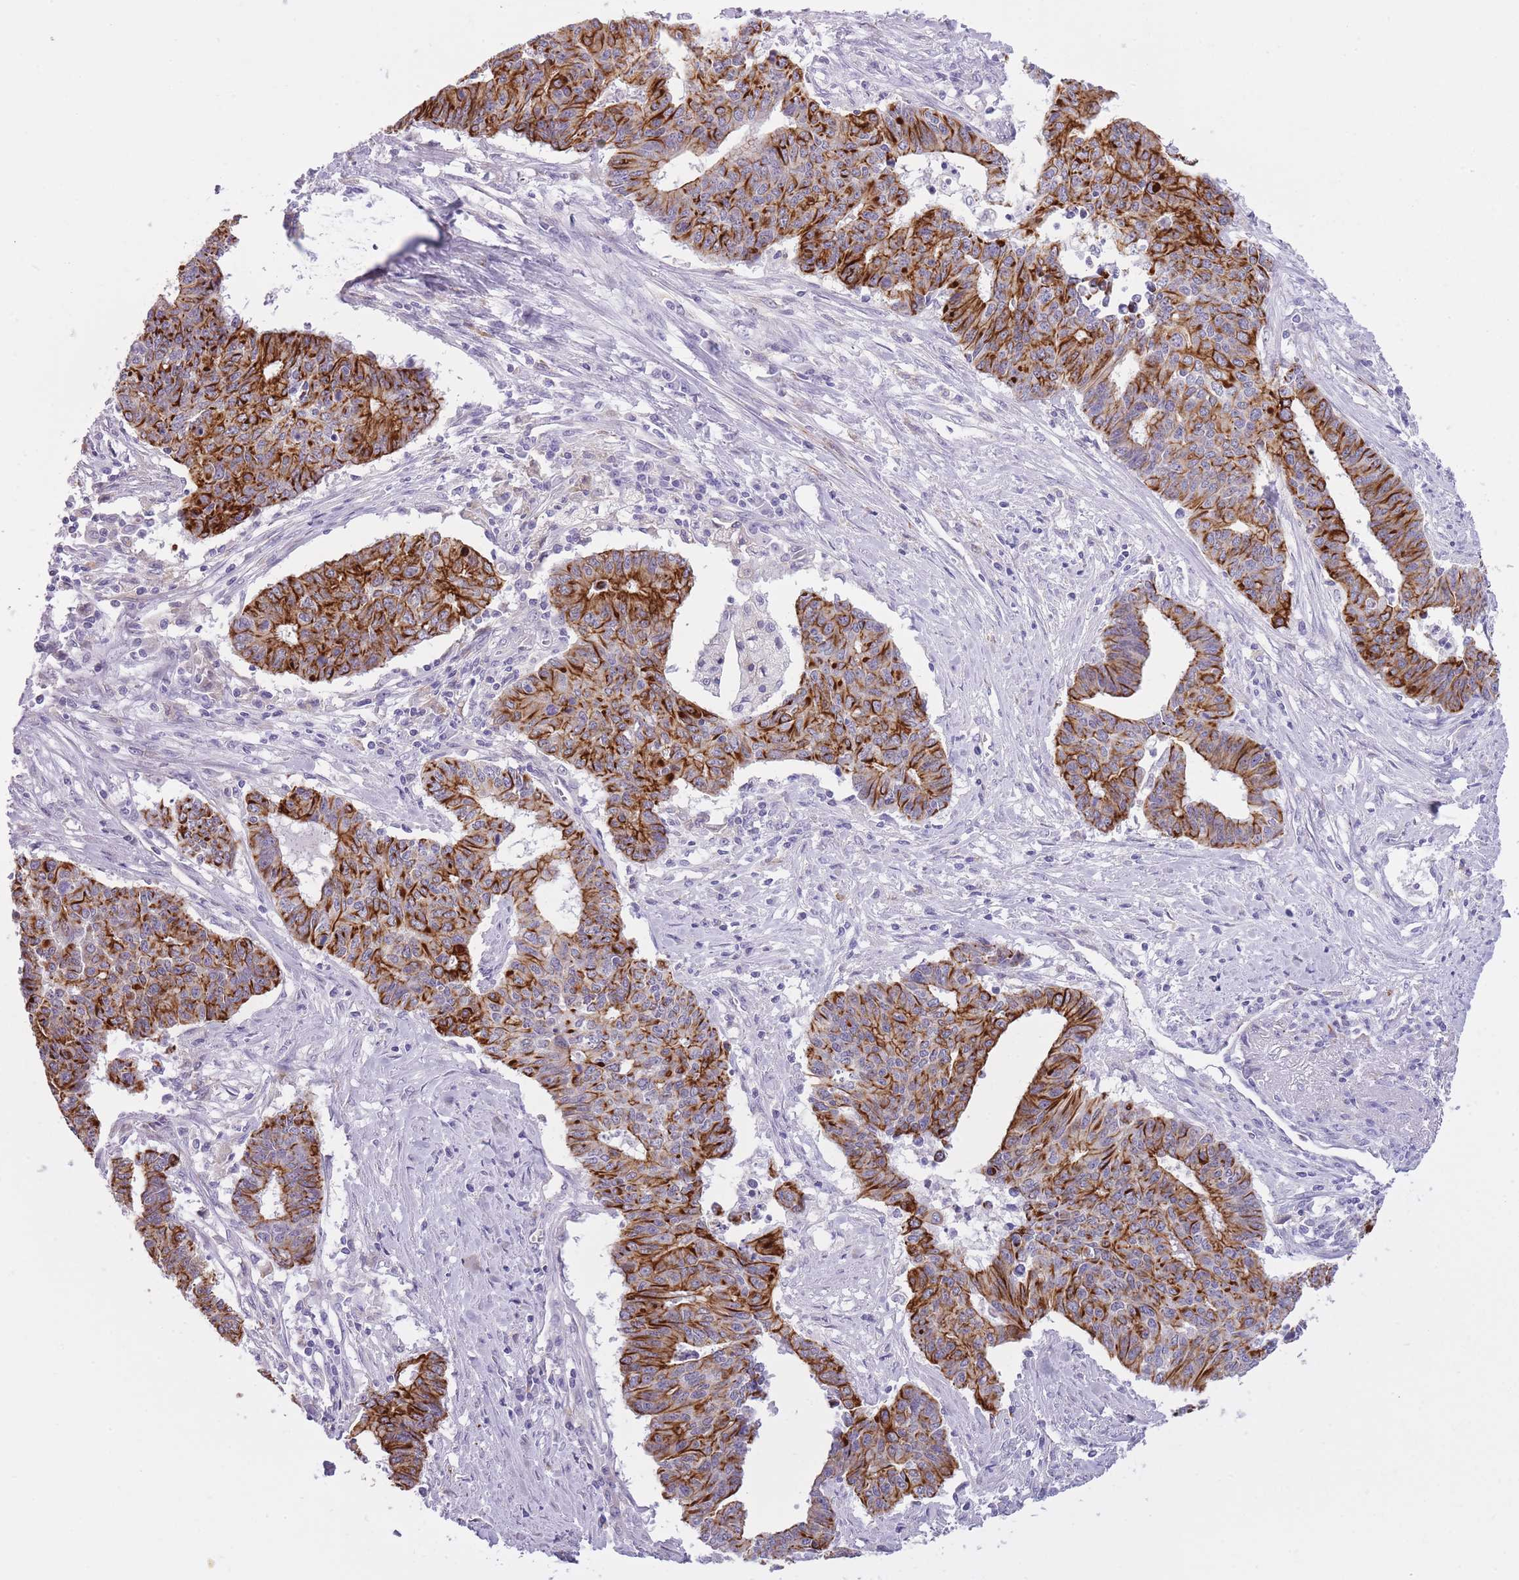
{"staining": {"intensity": "strong", "quantity": ">75%", "location": "cytoplasmic/membranous"}, "tissue": "endometrial cancer", "cell_type": "Tumor cells", "image_type": "cancer", "snomed": [{"axis": "morphology", "description": "Adenocarcinoma, NOS"}, {"axis": "topography", "description": "Endometrium"}], "caption": "Endometrial cancer (adenocarcinoma) was stained to show a protein in brown. There is high levels of strong cytoplasmic/membranous expression in approximately >75% of tumor cells.", "gene": "RADX", "patient": {"sex": "female", "age": 59}}